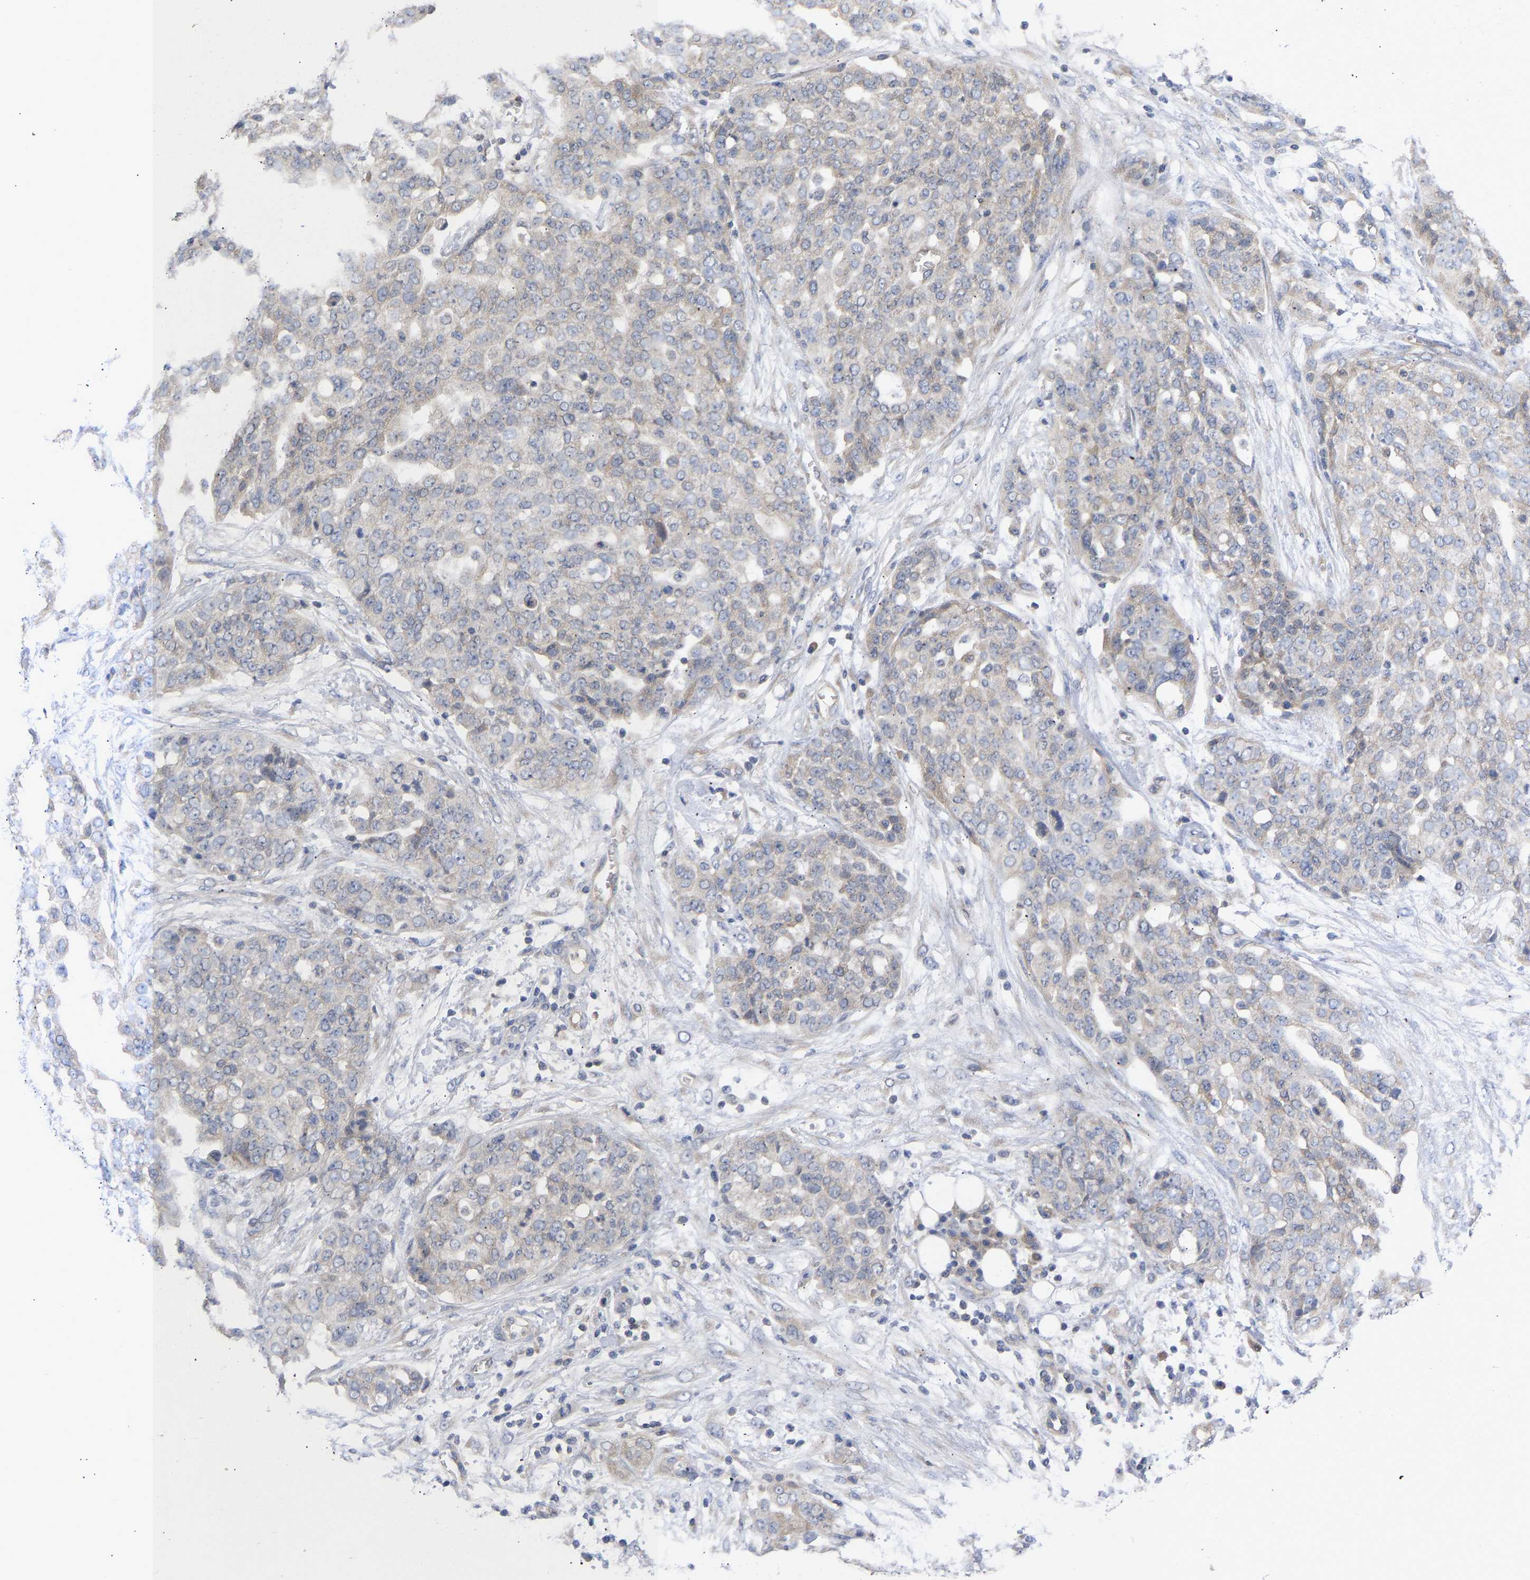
{"staining": {"intensity": "weak", "quantity": "<25%", "location": "cytoplasmic/membranous"}, "tissue": "ovarian cancer", "cell_type": "Tumor cells", "image_type": "cancer", "snomed": [{"axis": "morphology", "description": "Cystadenocarcinoma, serous, NOS"}, {"axis": "topography", "description": "Soft tissue"}, {"axis": "topography", "description": "Ovary"}], "caption": "A photomicrograph of ovarian serous cystadenocarcinoma stained for a protein shows no brown staining in tumor cells.", "gene": "MAP2K3", "patient": {"sex": "female", "age": 57}}